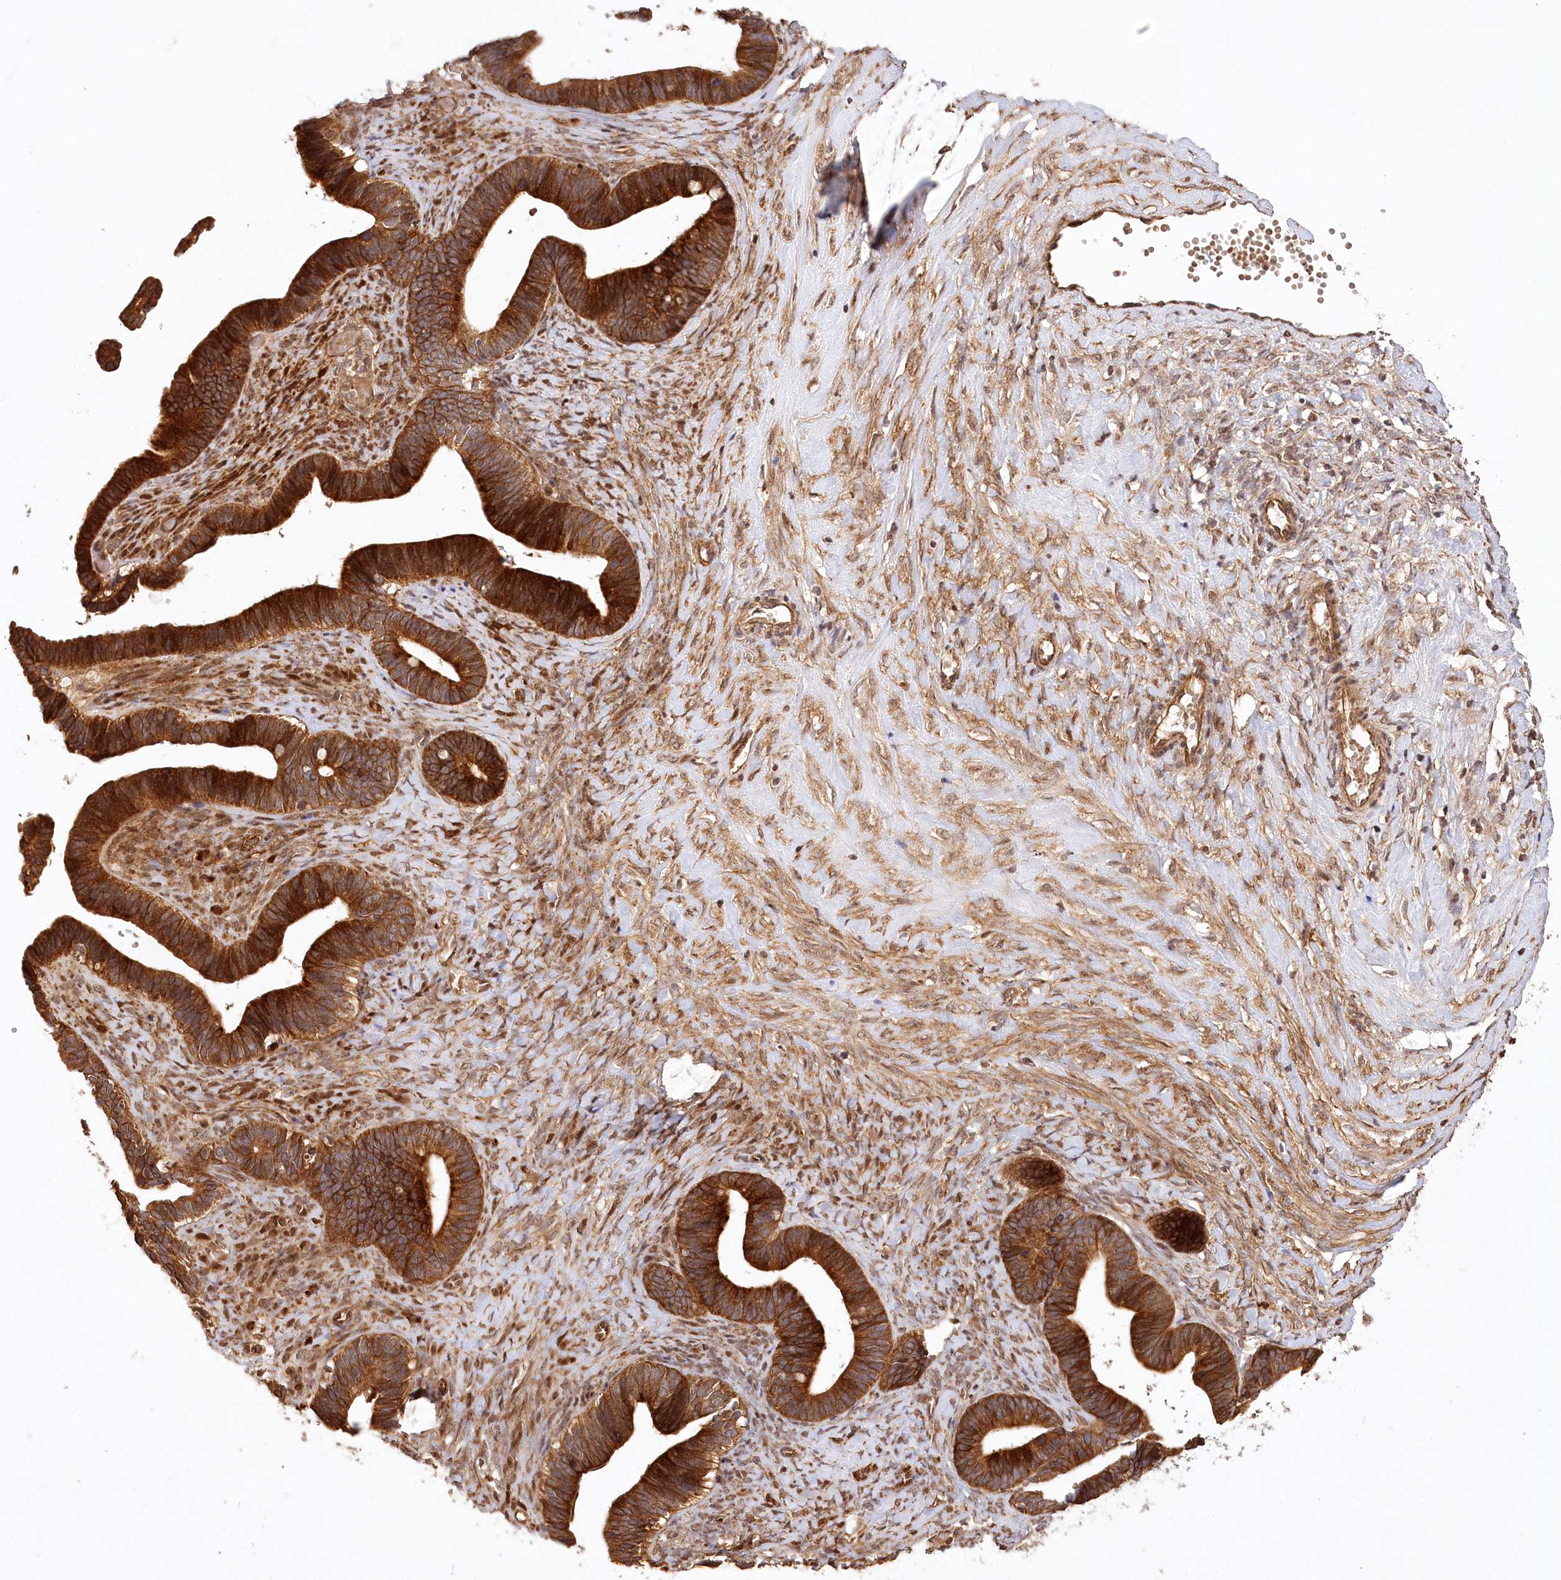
{"staining": {"intensity": "strong", "quantity": ">75%", "location": "cytoplasmic/membranous"}, "tissue": "ovarian cancer", "cell_type": "Tumor cells", "image_type": "cancer", "snomed": [{"axis": "morphology", "description": "Cystadenocarcinoma, serous, NOS"}, {"axis": "topography", "description": "Ovary"}], "caption": "An image of human ovarian serous cystadenocarcinoma stained for a protein shows strong cytoplasmic/membranous brown staining in tumor cells. (Brightfield microscopy of DAB IHC at high magnification).", "gene": "LSS", "patient": {"sex": "female", "age": 56}}